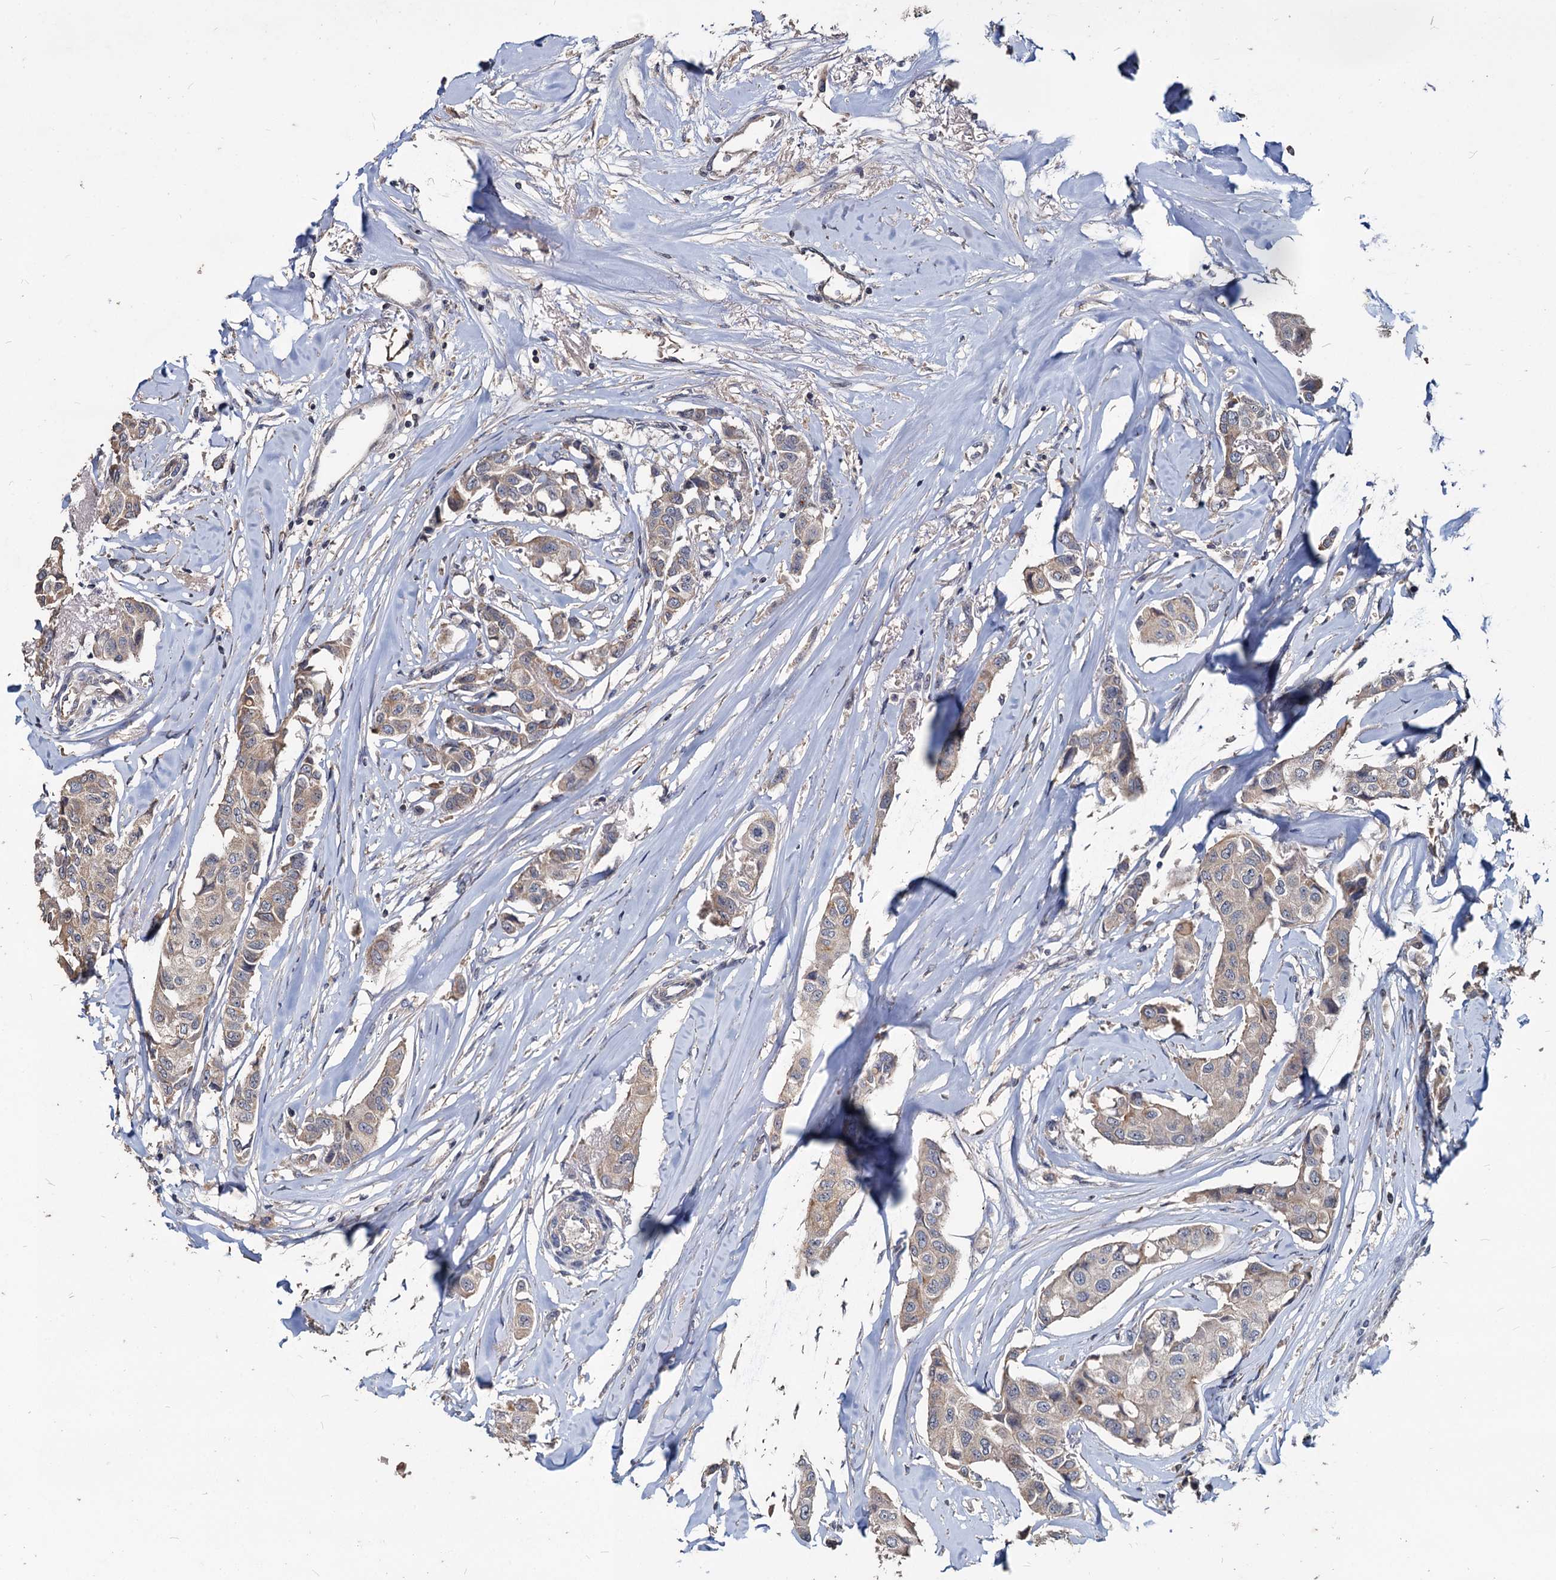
{"staining": {"intensity": "weak", "quantity": "<25%", "location": "cytoplasmic/membranous"}, "tissue": "breast cancer", "cell_type": "Tumor cells", "image_type": "cancer", "snomed": [{"axis": "morphology", "description": "Duct carcinoma"}, {"axis": "topography", "description": "Breast"}], "caption": "Immunohistochemistry of breast cancer displays no expression in tumor cells.", "gene": "DEPDC4", "patient": {"sex": "female", "age": 80}}